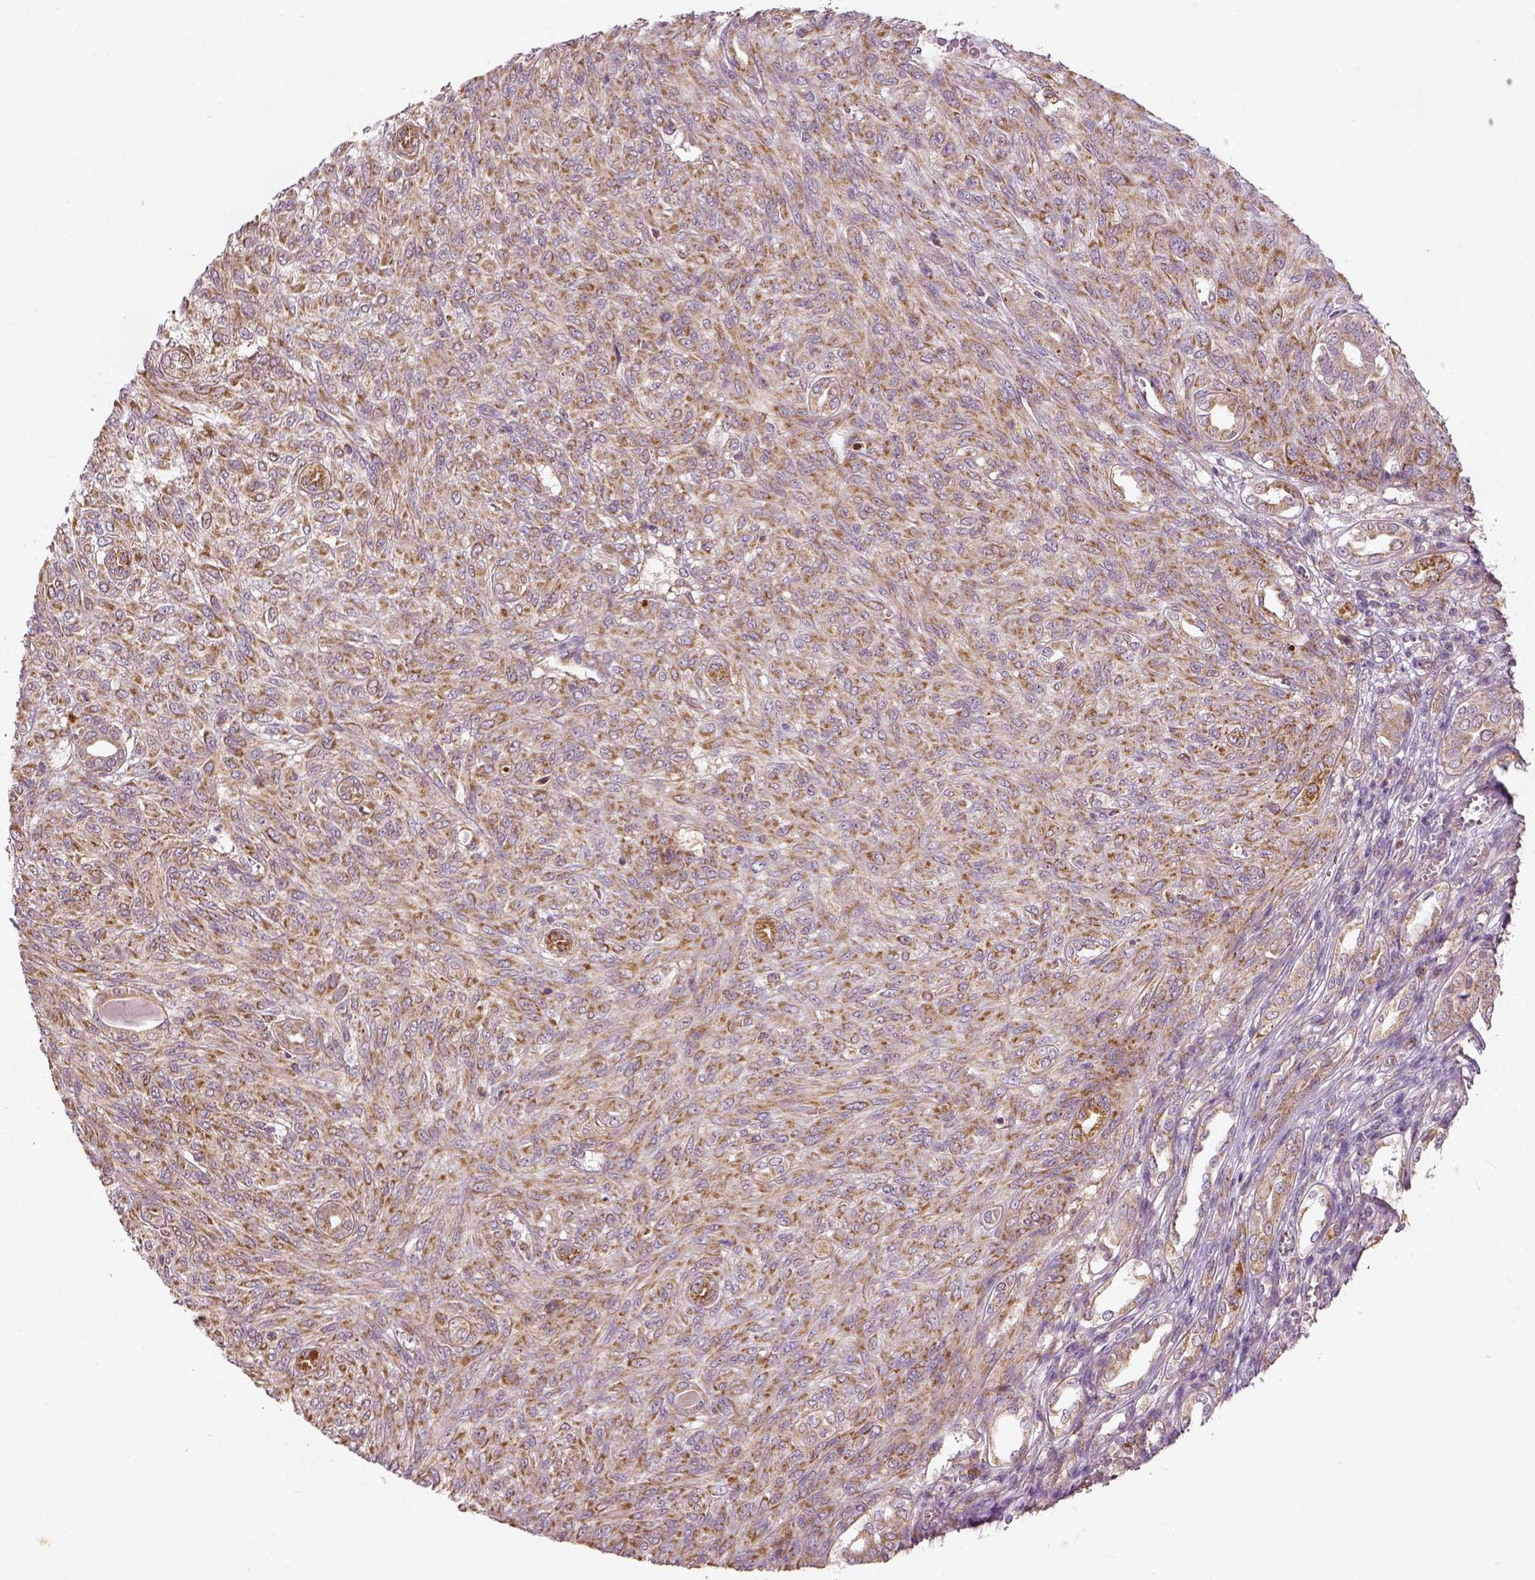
{"staining": {"intensity": "moderate", "quantity": ">75%", "location": "cytoplasmic/membranous"}, "tissue": "renal cancer", "cell_type": "Tumor cells", "image_type": "cancer", "snomed": [{"axis": "morphology", "description": "Adenocarcinoma, NOS"}, {"axis": "topography", "description": "Kidney"}], "caption": "An image of renal cancer stained for a protein shows moderate cytoplasmic/membranous brown staining in tumor cells.", "gene": "PGAM5", "patient": {"sex": "male", "age": 58}}